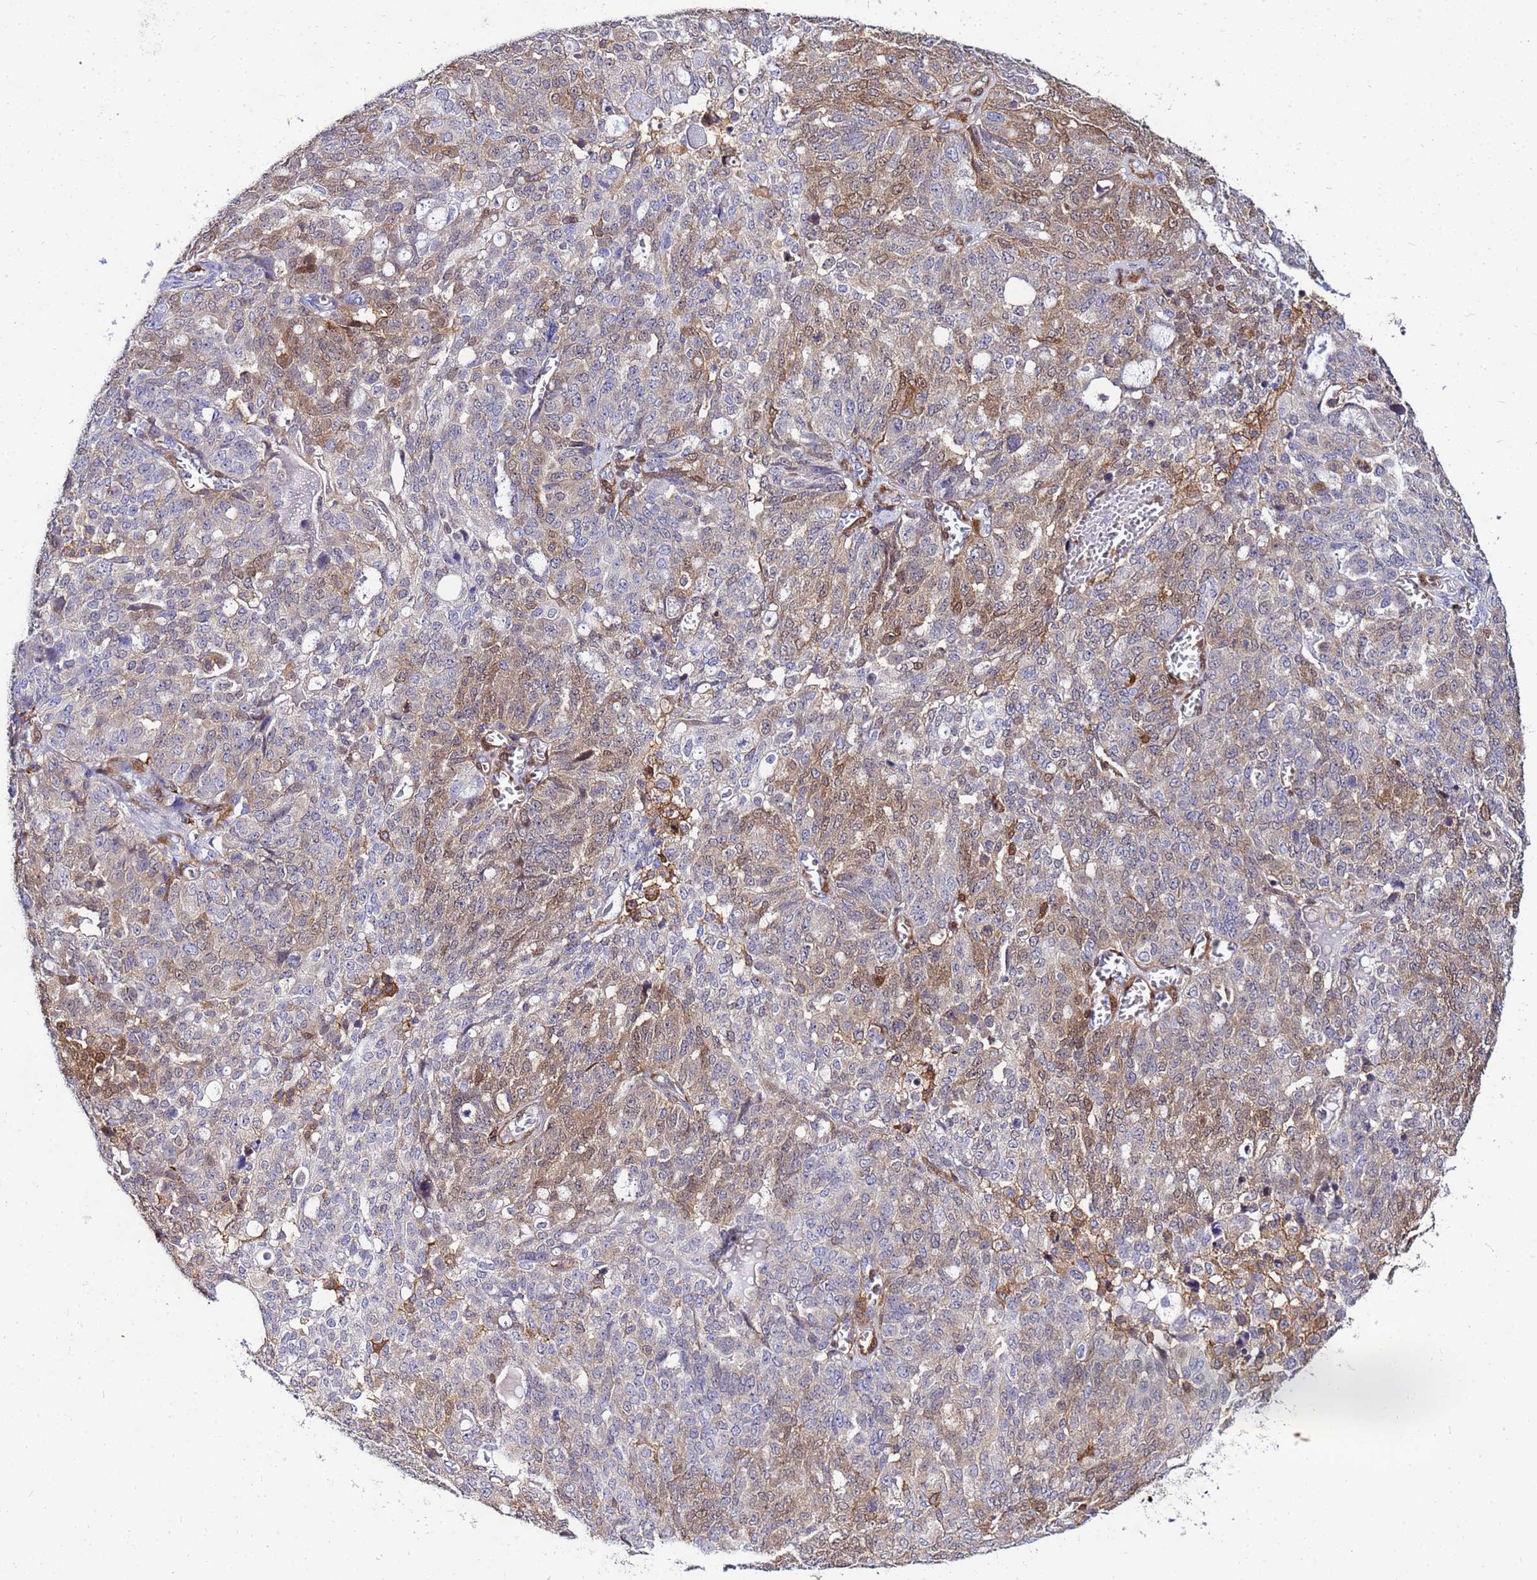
{"staining": {"intensity": "moderate", "quantity": "25%-75%", "location": "cytoplasmic/membranous,nuclear"}, "tissue": "ovarian cancer", "cell_type": "Tumor cells", "image_type": "cancer", "snomed": [{"axis": "morphology", "description": "Cystadenocarcinoma, serous, NOS"}, {"axis": "topography", "description": "Soft tissue"}, {"axis": "topography", "description": "Ovary"}], "caption": "The photomicrograph exhibits a brown stain indicating the presence of a protein in the cytoplasmic/membranous and nuclear of tumor cells in ovarian cancer (serous cystadenocarcinoma).", "gene": "DBNDD2", "patient": {"sex": "female", "age": 57}}